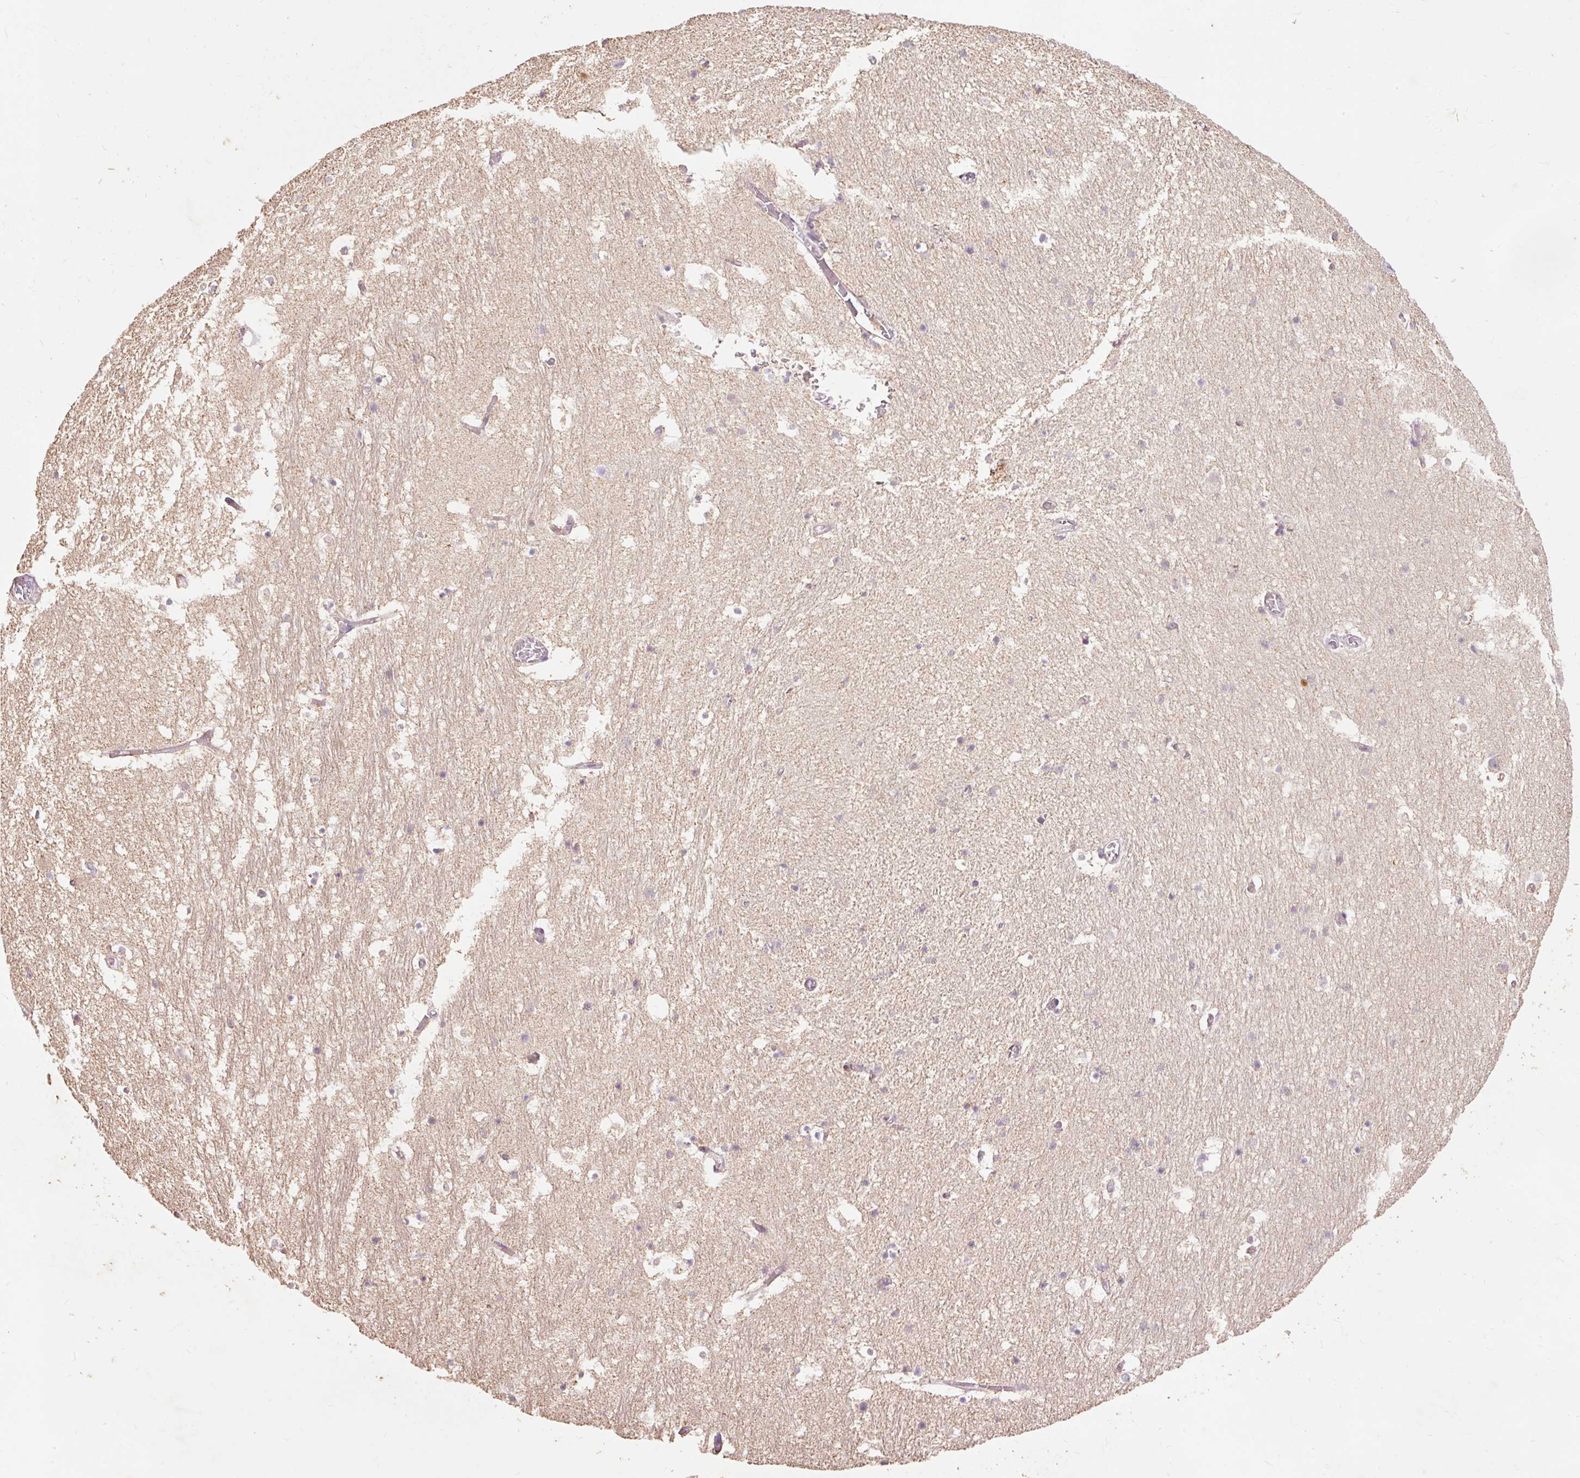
{"staining": {"intensity": "negative", "quantity": "none", "location": "none"}, "tissue": "hippocampus", "cell_type": "Glial cells", "image_type": "normal", "snomed": [{"axis": "morphology", "description": "Normal tissue, NOS"}, {"axis": "topography", "description": "Hippocampus"}], "caption": "Normal hippocampus was stained to show a protein in brown. There is no significant expression in glial cells. Nuclei are stained in blue.", "gene": "PRDX5", "patient": {"sex": "female", "age": 52}}